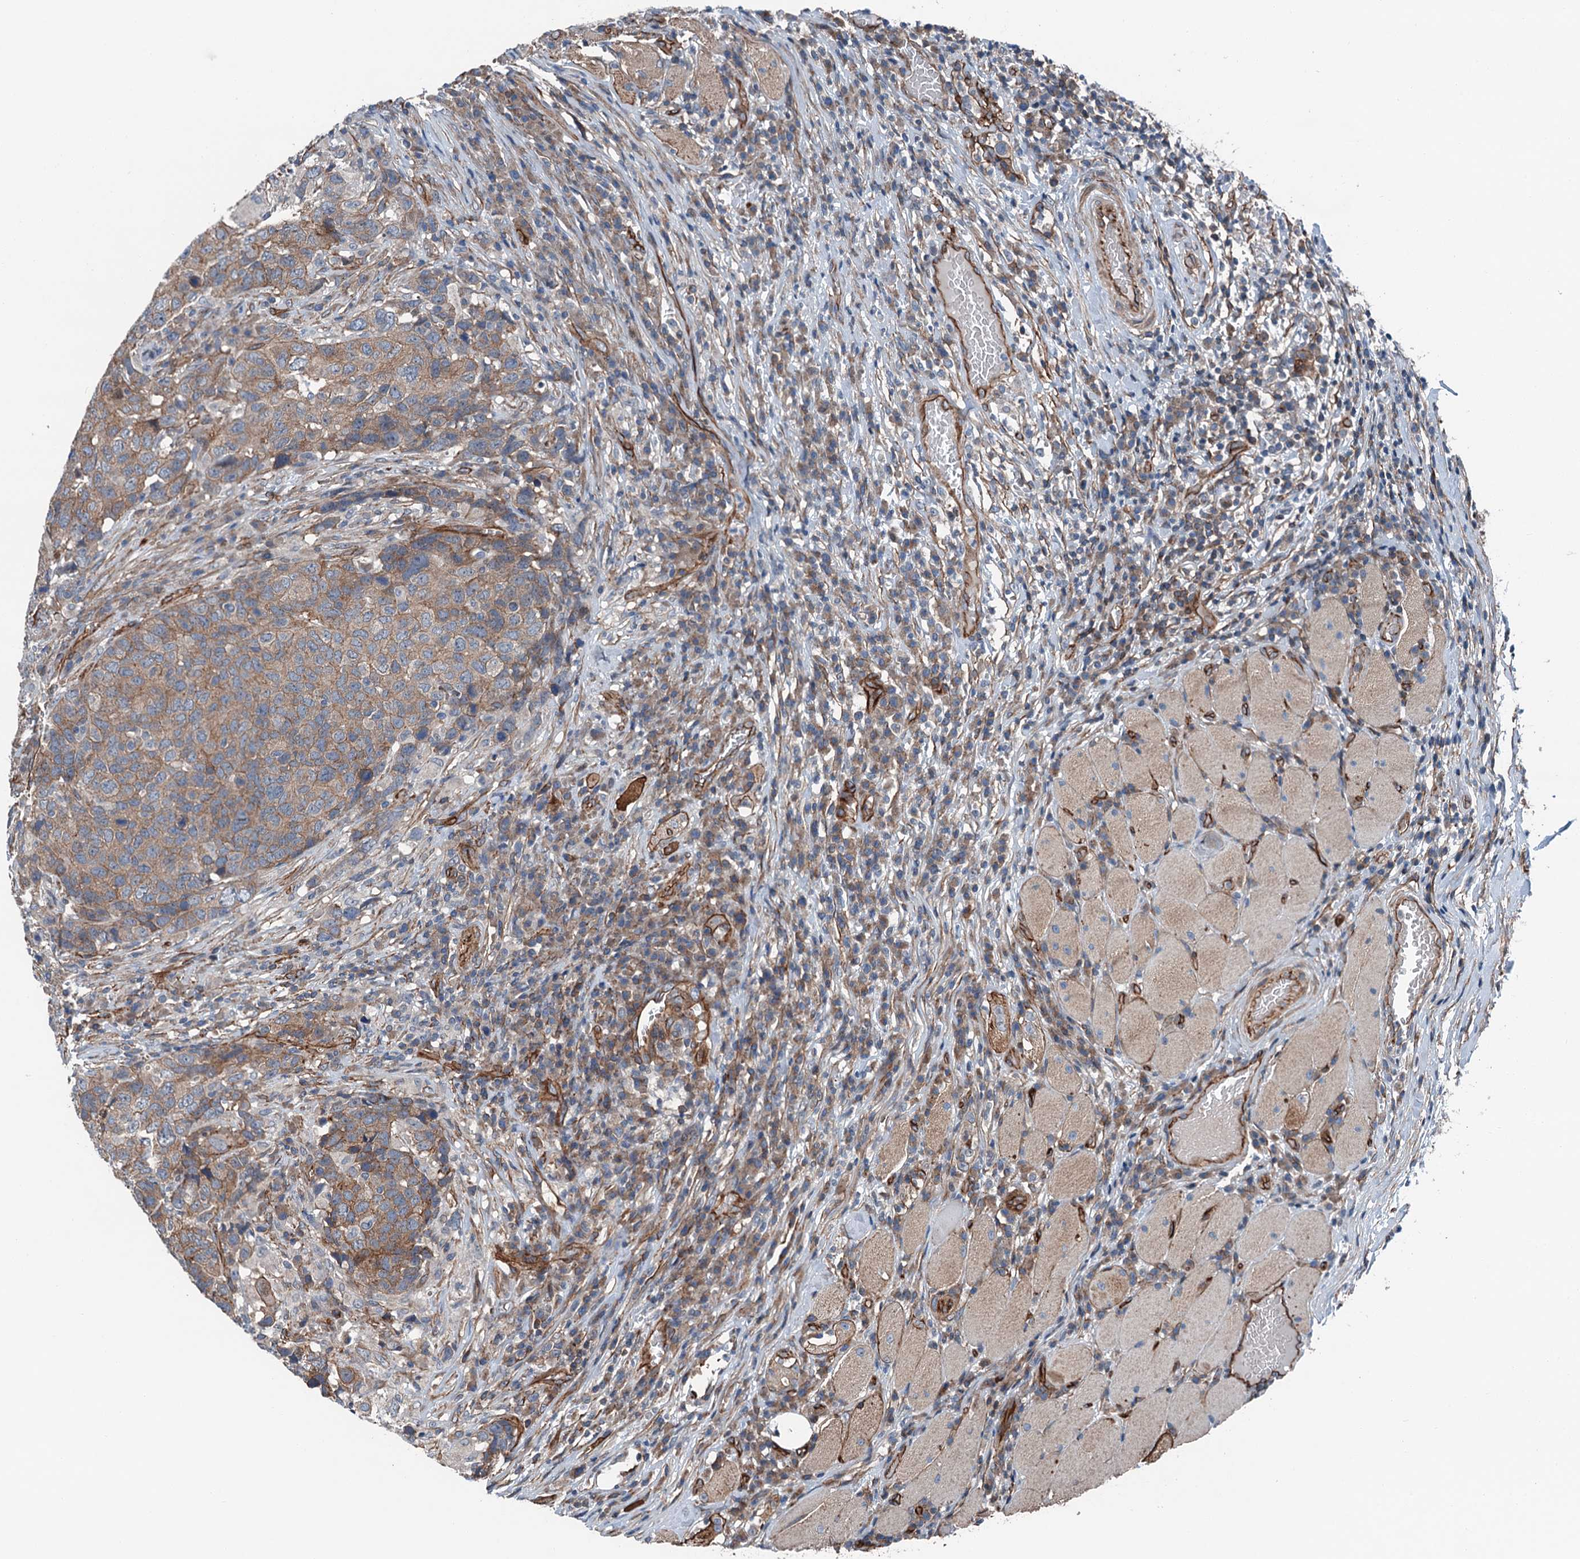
{"staining": {"intensity": "moderate", "quantity": ">75%", "location": "cytoplasmic/membranous"}, "tissue": "head and neck cancer", "cell_type": "Tumor cells", "image_type": "cancer", "snomed": [{"axis": "morphology", "description": "Squamous cell carcinoma, NOS"}, {"axis": "topography", "description": "Head-Neck"}], "caption": "This image shows head and neck cancer (squamous cell carcinoma) stained with immunohistochemistry (IHC) to label a protein in brown. The cytoplasmic/membranous of tumor cells show moderate positivity for the protein. Nuclei are counter-stained blue.", "gene": "NMRAL1", "patient": {"sex": "male", "age": 66}}